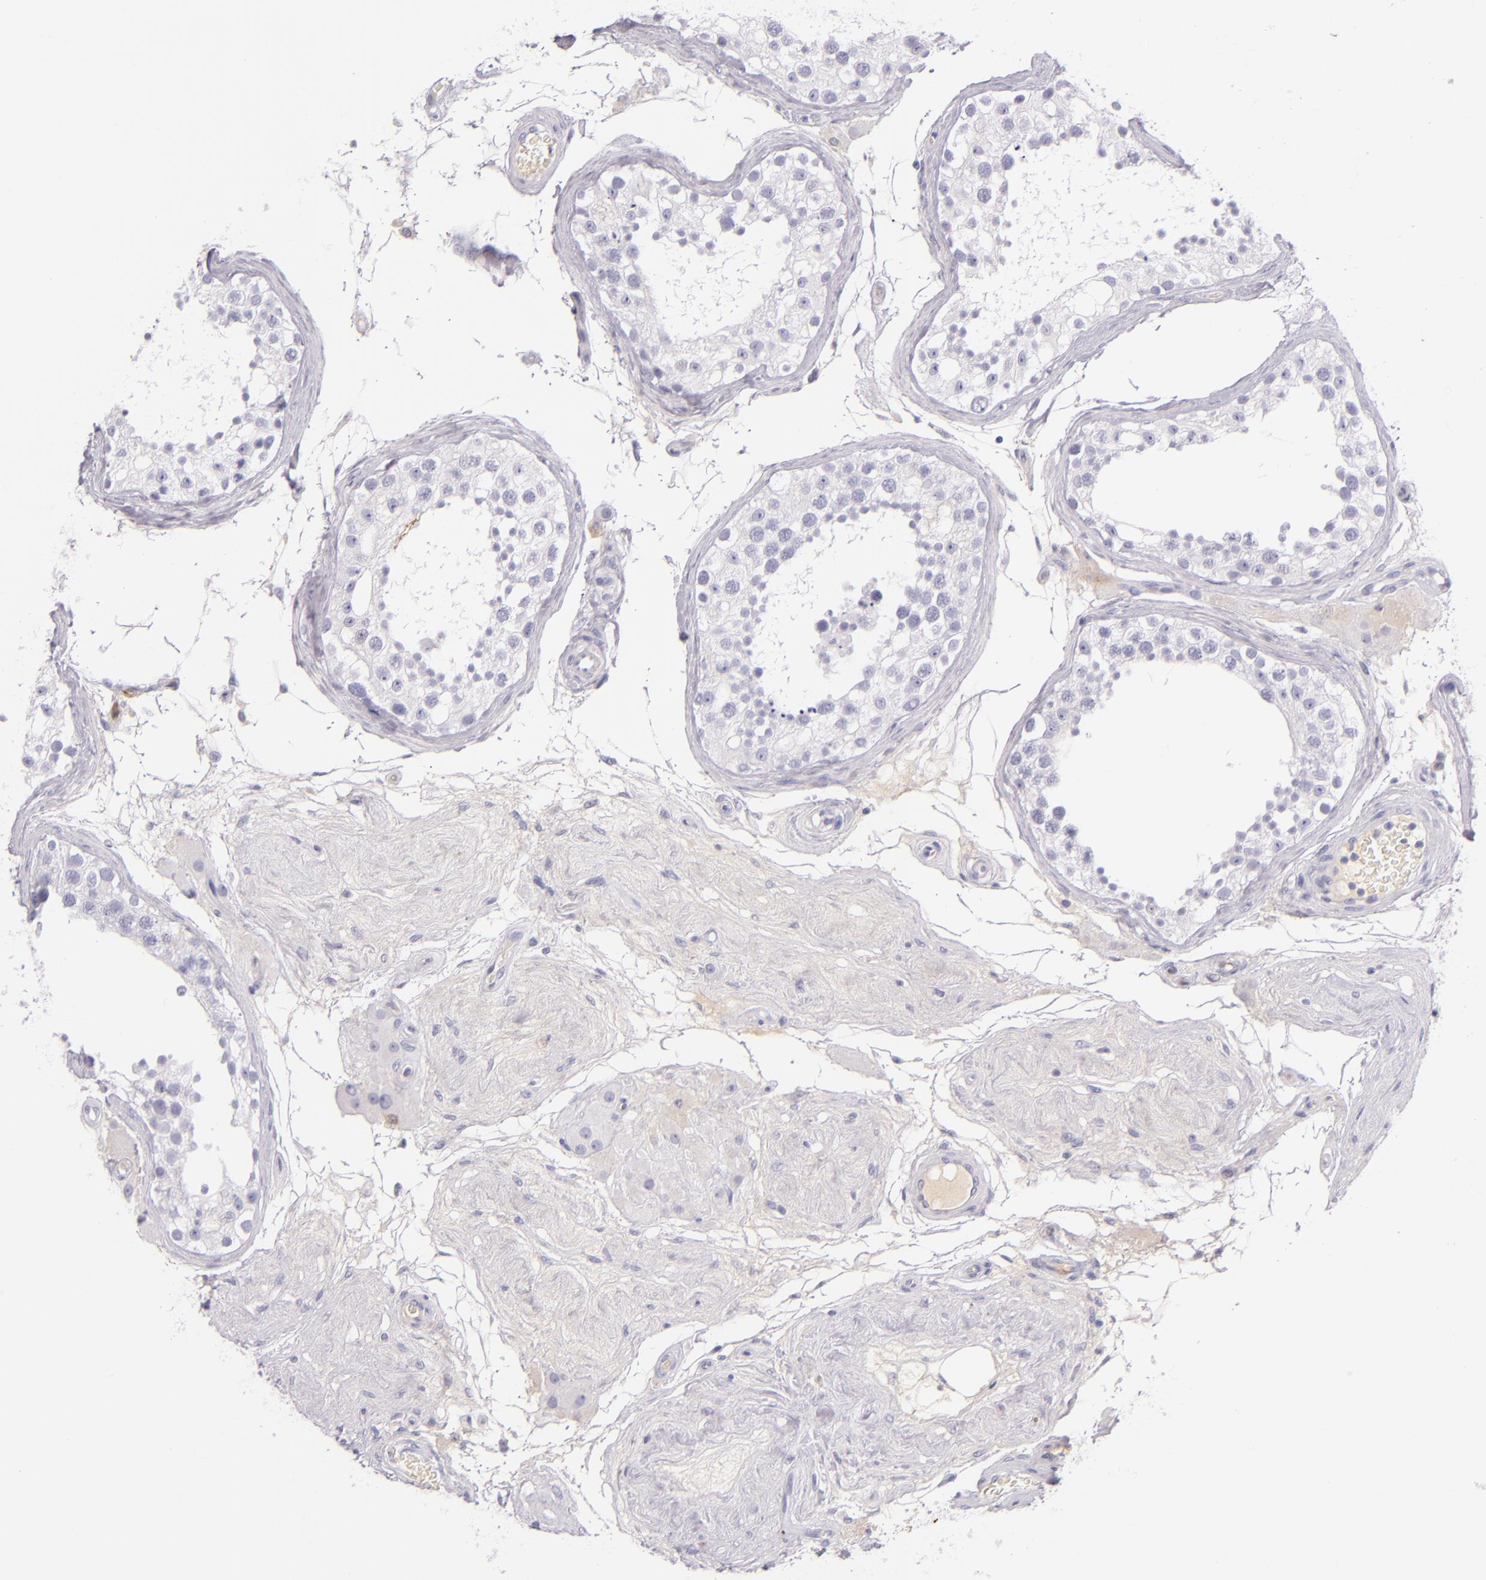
{"staining": {"intensity": "negative", "quantity": "none", "location": "none"}, "tissue": "testis", "cell_type": "Cells in seminiferous ducts", "image_type": "normal", "snomed": [{"axis": "morphology", "description": "Normal tissue, NOS"}, {"axis": "topography", "description": "Testis"}], "caption": "A micrograph of testis stained for a protein reveals no brown staining in cells in seminiferous ducts. Brightfield microscopy of immunohistochemistry (IHC) stained with DAB (3,3'-diaminobenzidine) (brown) and hematoxylin (blue), captured at high magnification.", "gene": "ICAM1", "patient": {"sex": "male", "age": 68}}